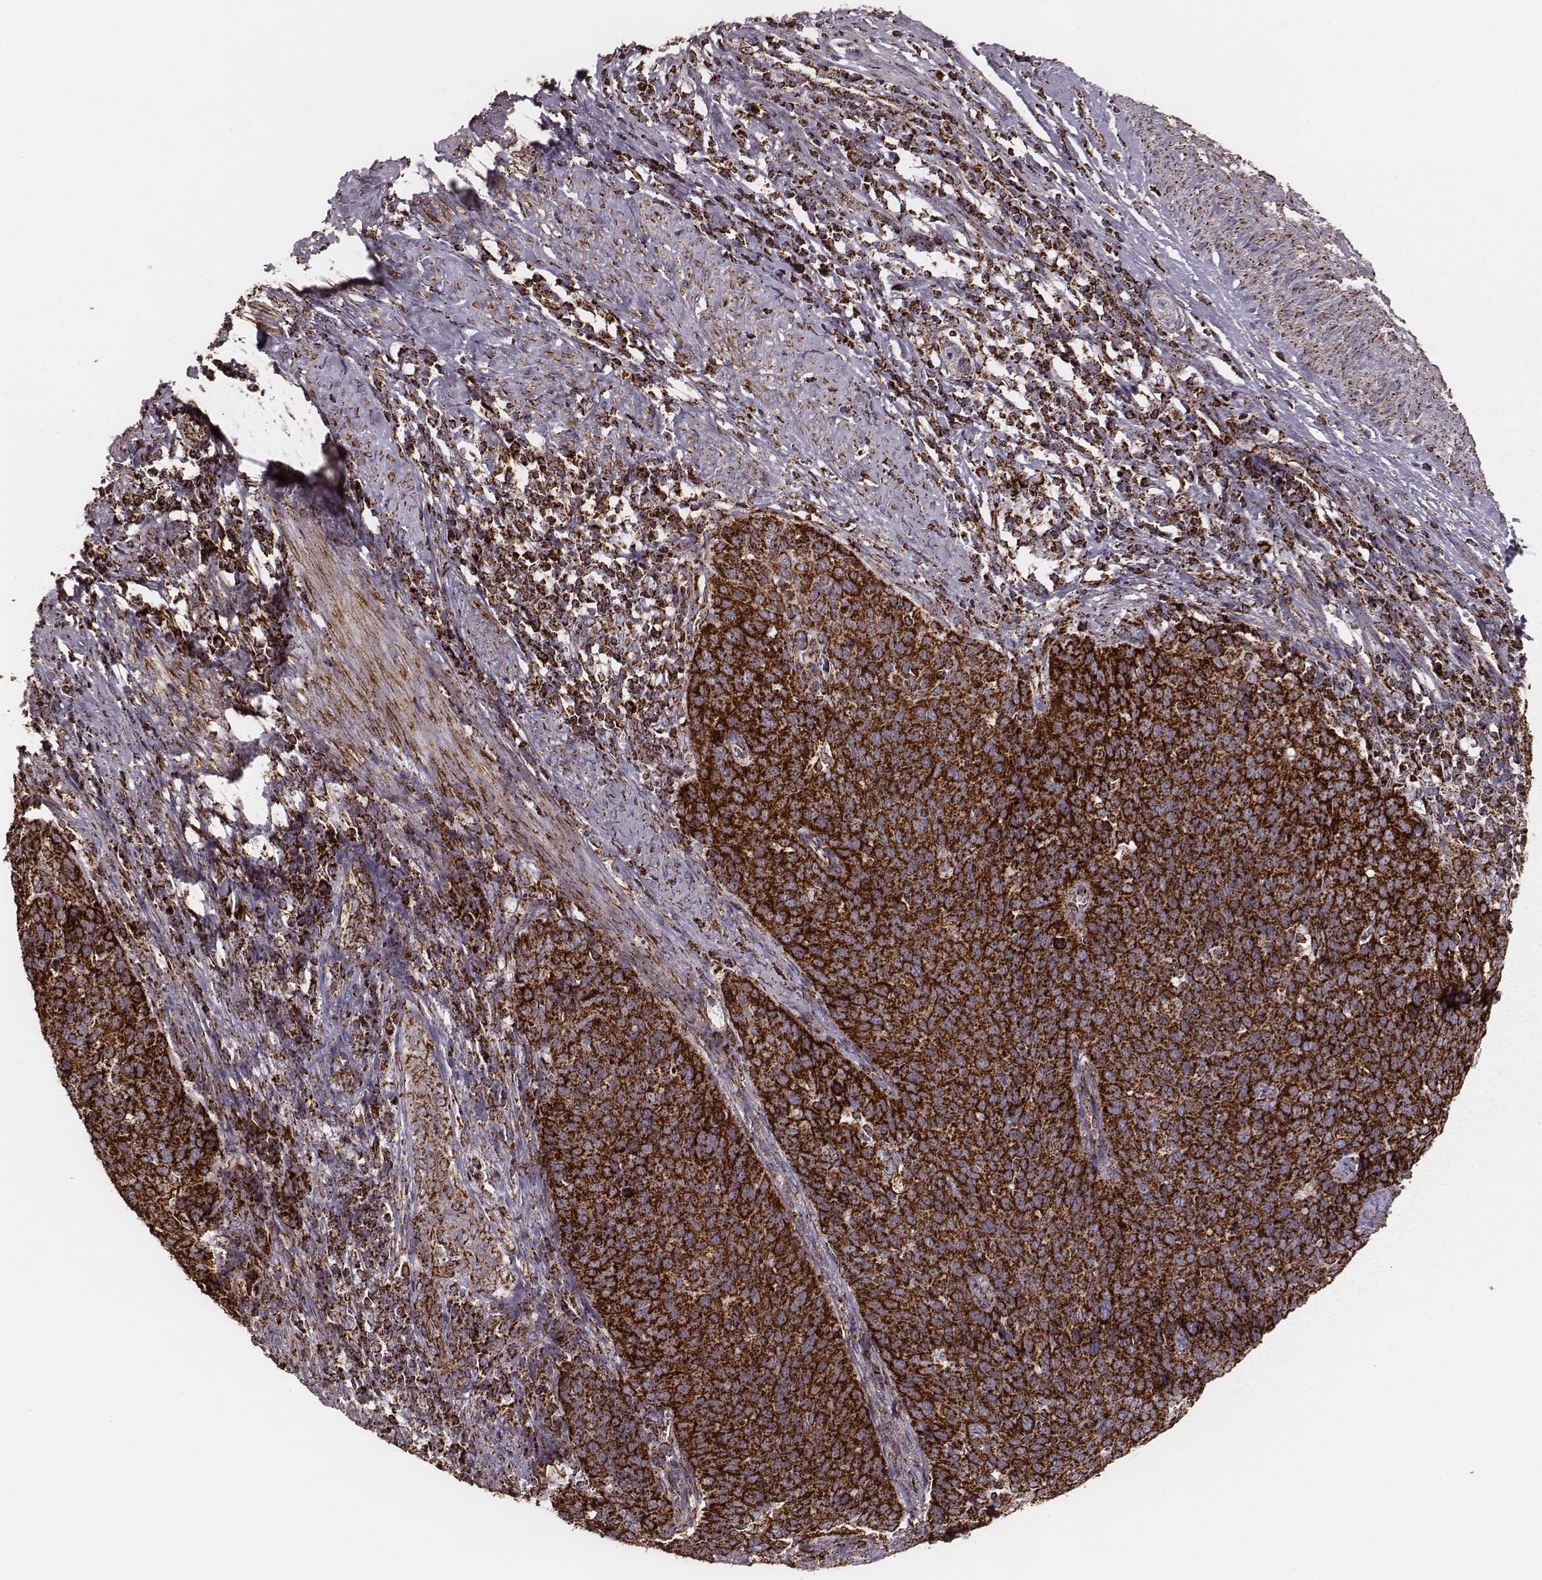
{"staining": {"intensity": "strong", "quantity": ">75%", "location": "cytoplasmic/membranous"}, "tissue": "cervical cancer", "cell_type": "Tumor cells", "image_type": "cancer", "snomed": [{"axis": "morphology", "description": "Normal tissue, NOS"}, {"axis": "morphology", "description": "Squamous cell carcinoma, NOS"}, {"axis": "topography", "description": "Cervix"}], "caption": "Tumor cells exhibit high levels of strong cytoplasmic/membranous staining in approximately >75% of cells in human cervical squamous cell carcinoma. (brown staining indicates protein expression, while blue staining denotes nuclei).", "gene": "TUFM", "patient": {"sex": "female", "age": 39}}